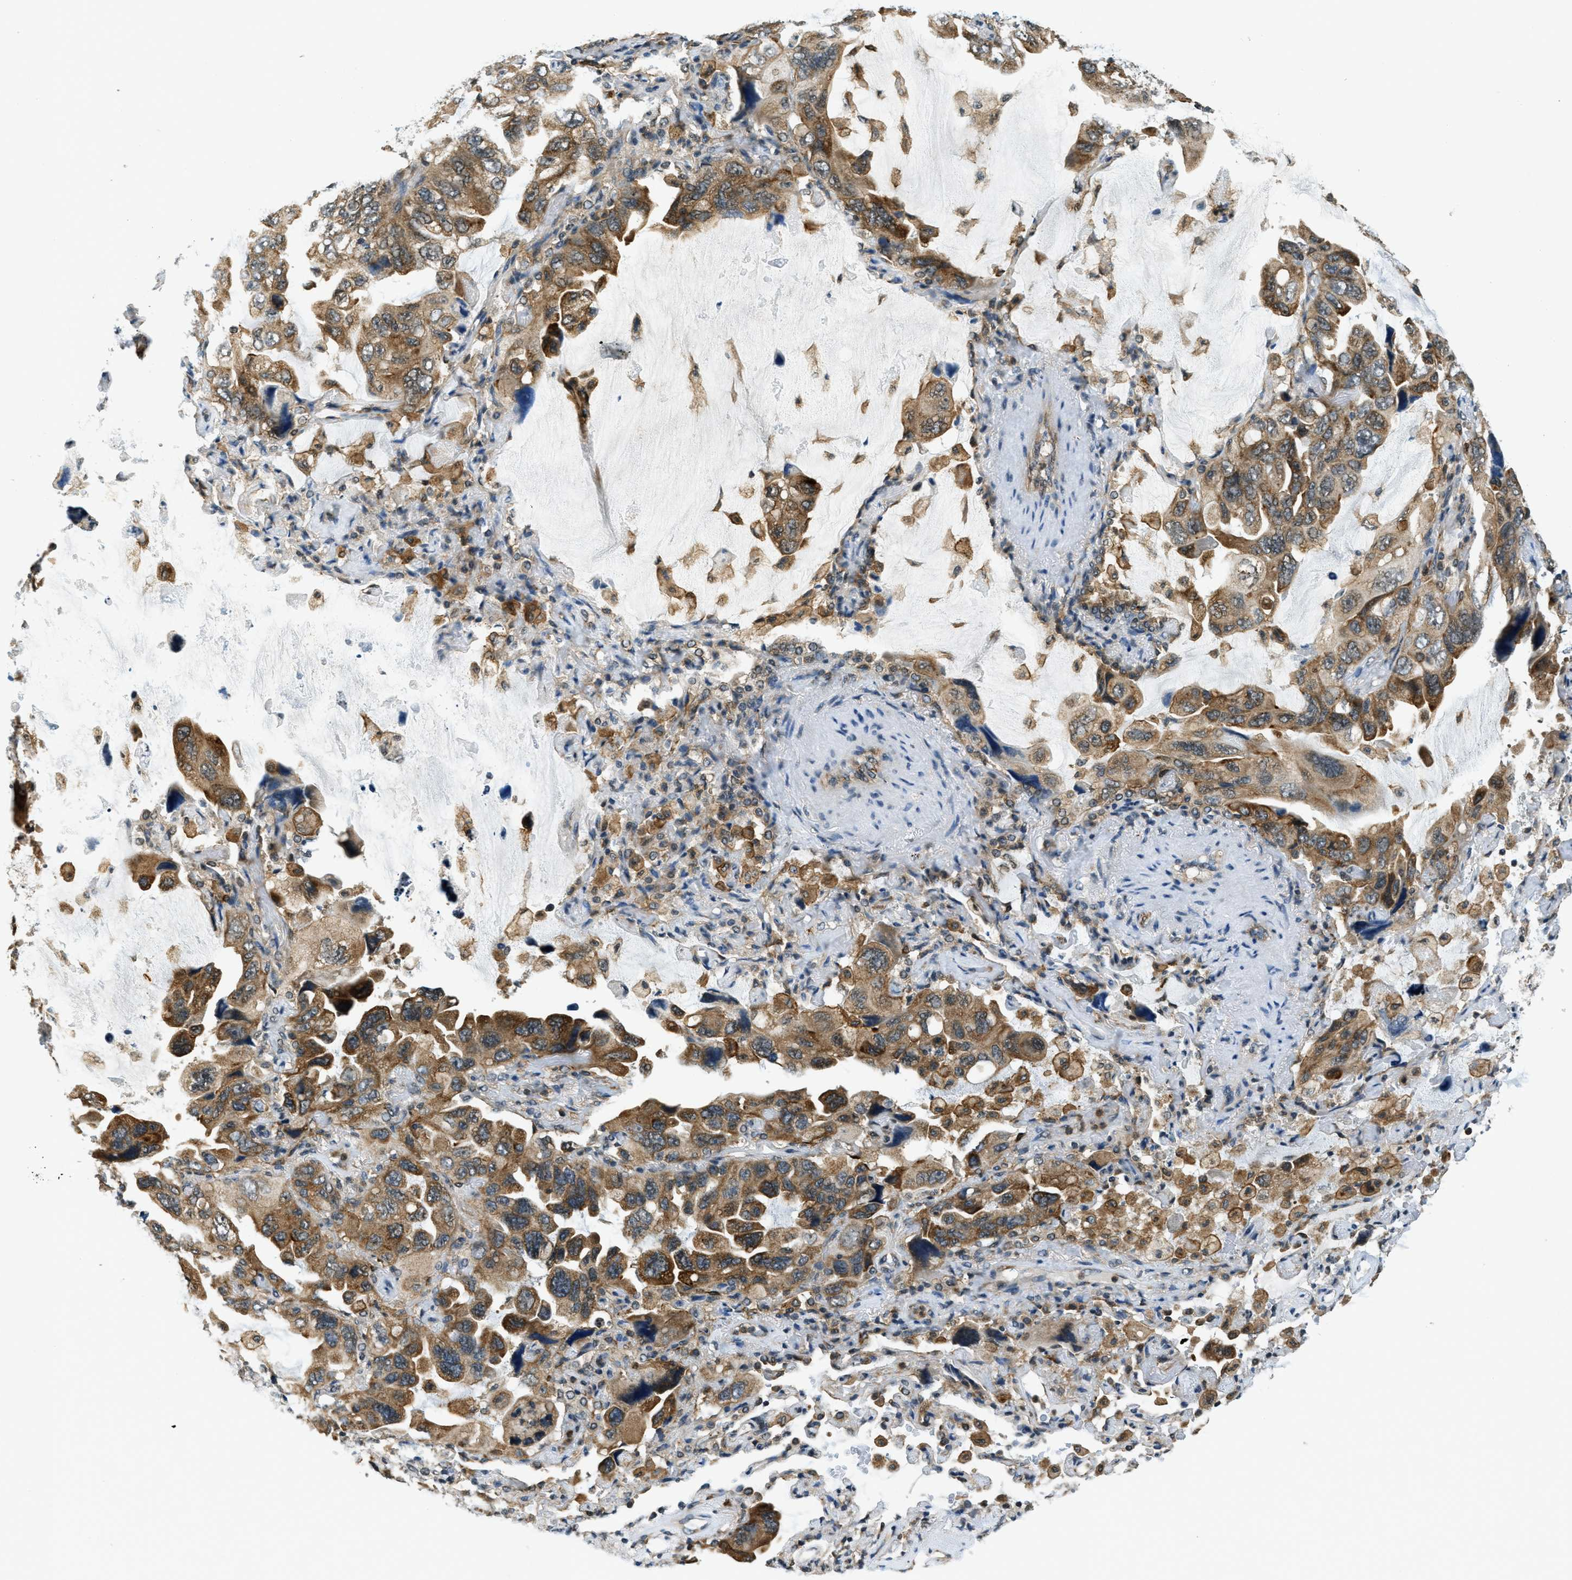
{"staining": {"intensity": "moderate", "quantity": ">75%", "location": "cytoplasmic/membranous"}, "tissue": "lung cancer", "cell_type": "Tumor cells", "image_type": "cancer", "snomed": [{"axis": "morphology", "description": "Squamous cell carcinoma, NOS"}, {"axis": "topography", "description": "Lung"}], "caption": "The photomicrograph shows a brown stain indicating the presence of a protein in the cytoplasmic/membranous of tumor cells in lung cancer.", "gene": "RAB11FIP1", "patient": {"sex": "female", "age": 73}}